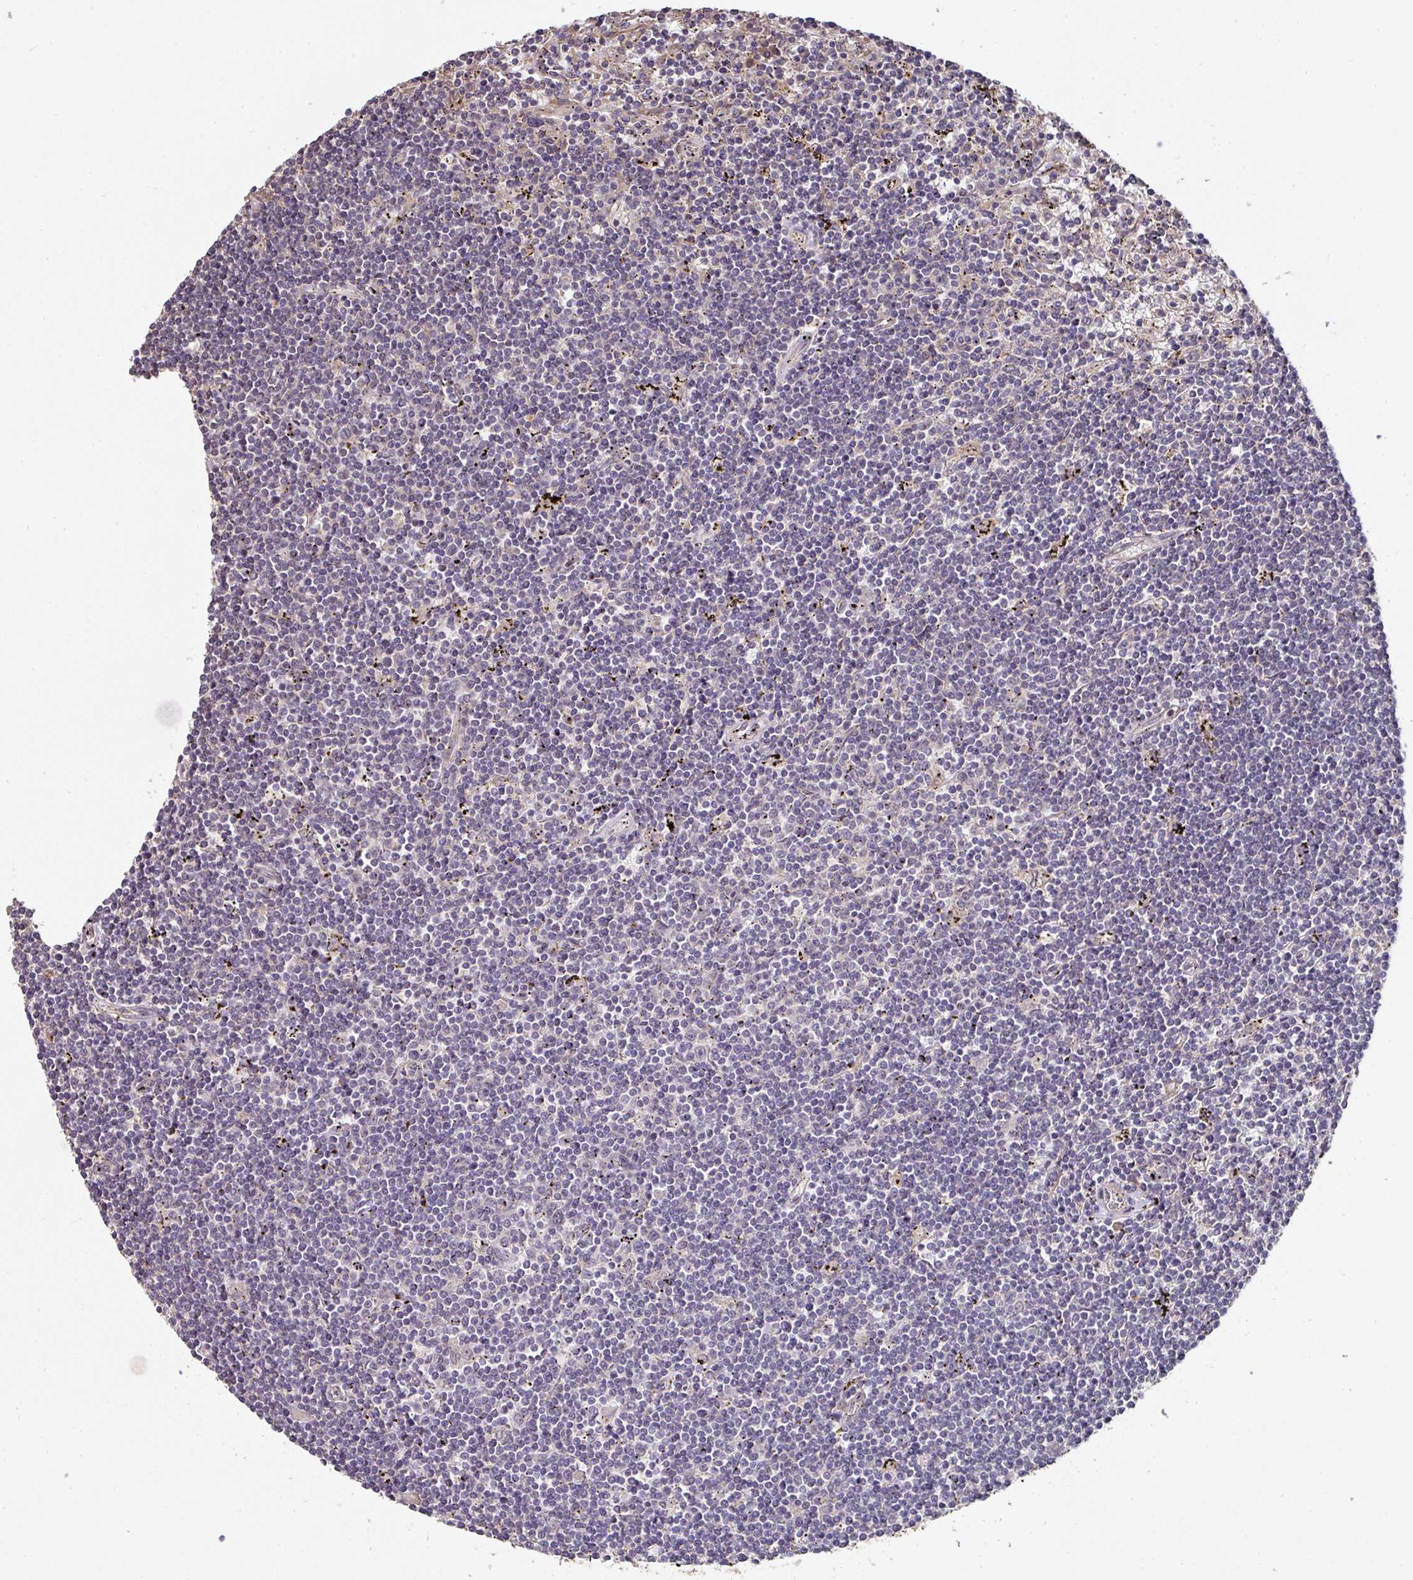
{"staining": {"intensity": "negative", "quantity": "none", "location": "none"}, "tissue": "lymphoma", "cell_type": "Tumor cells", "image_type": "cancer", "snomed": [{"axis": "morphology", "description": "Malignant lymphoma, non-Hodgkin's type, Low grade"}, {"axis": "topography", "description": "Spleen"}], "caption": "DAB (3,3'-diaminobenzidine) immunohistochemical staining of human low-grade malignant lymphoma, non-Hodgkin's type exhibits no significant positivity in tumor cells. (DAB (3,3'-diaminobenzidine) immunohistochemistry (IHC) visualized using brightfield microscopy, high magnification).", "gene": "ACVR2B", "patient": {"sex": "male", "age": 76}}